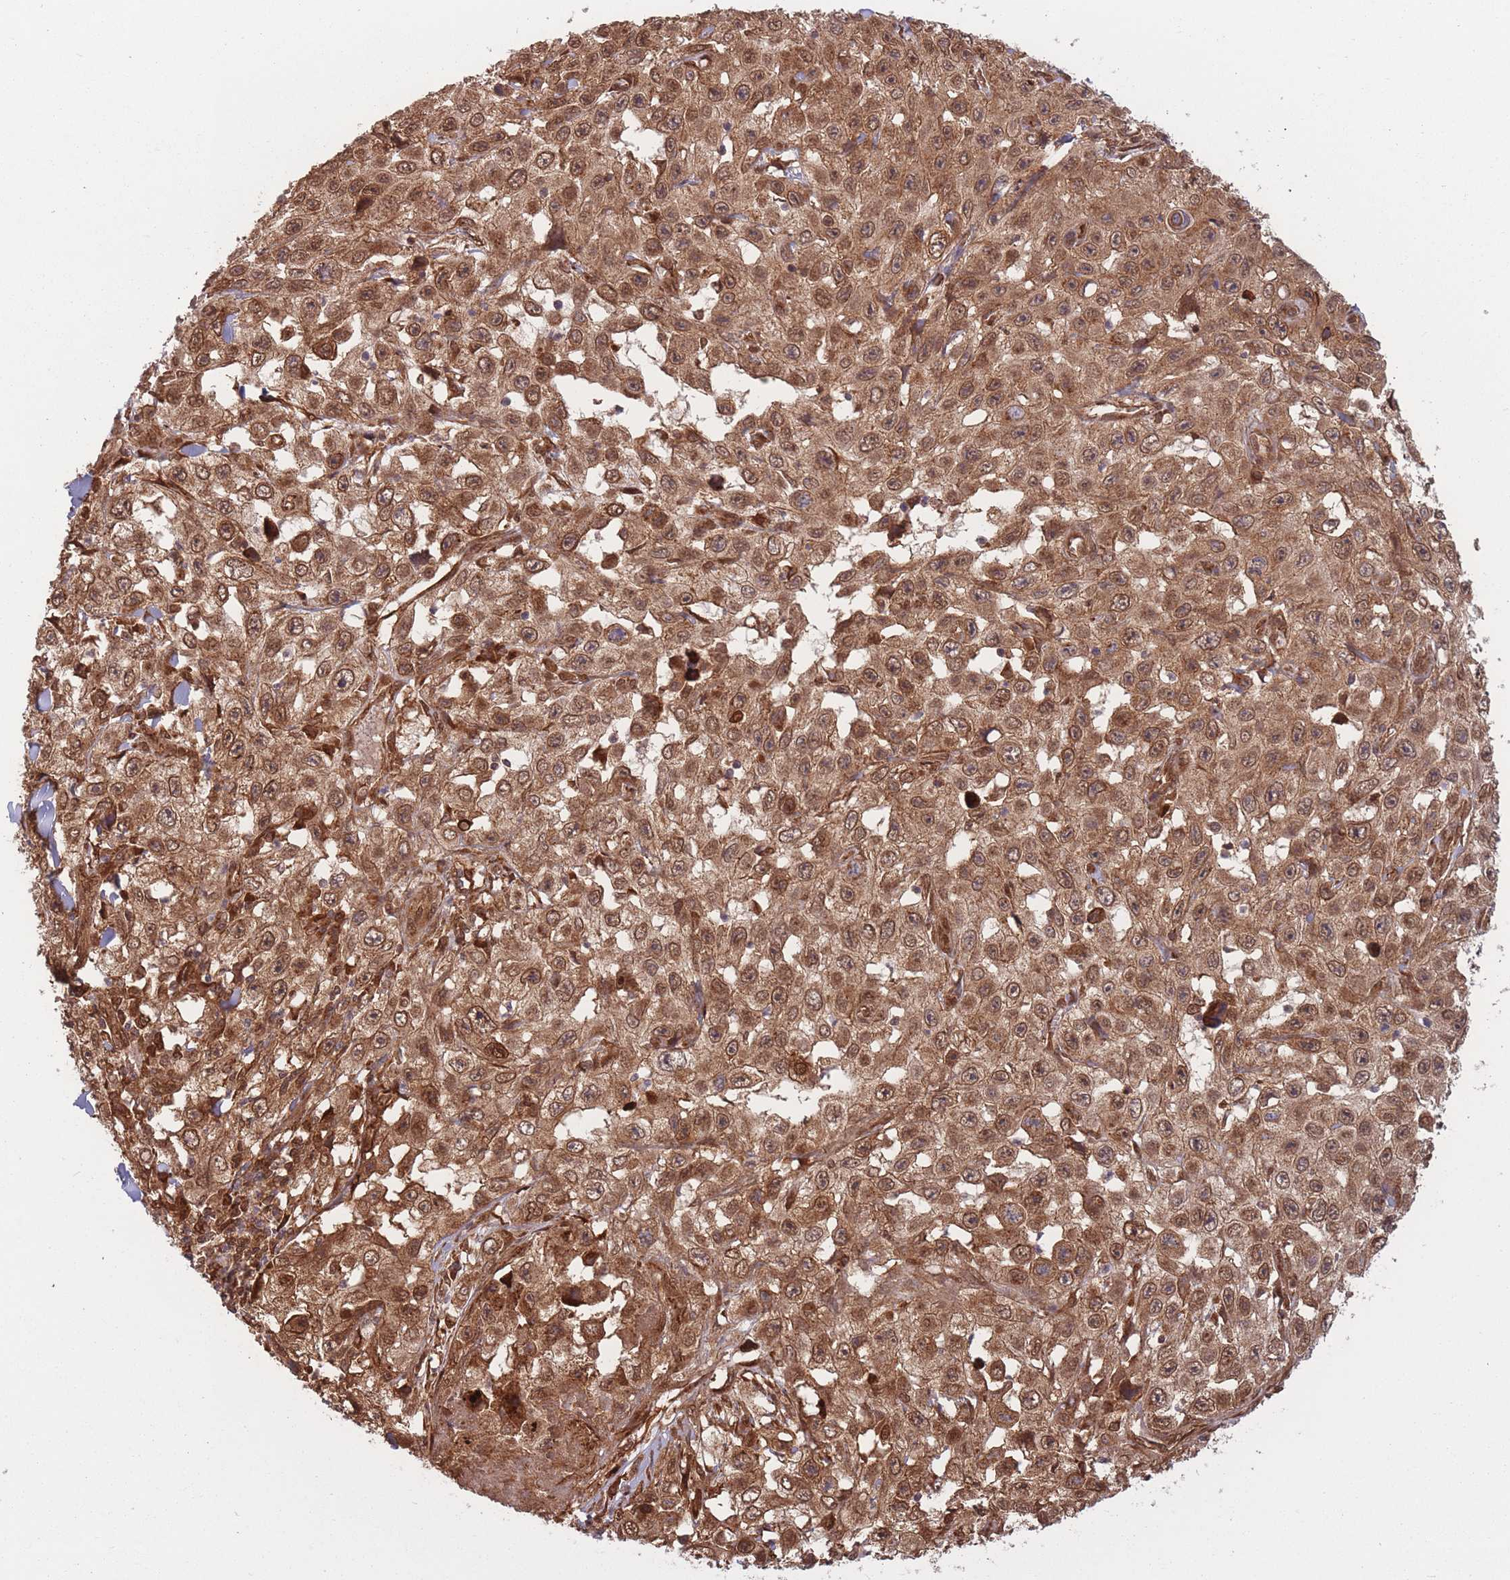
{"staining": {"intensity": "strong", "quantity": ">75%", "location": "cytoplasmic/membranous"}, "tissue": "skin cancer", "cell_type": "Tumor cells", "image_type": "cancer", "snomed": [{"axis": "morphology", "description": "Squamous cell carcinoma, NOS"}, {"axis": "topography", "description": "Skin"}], "caption": "A micrograph of human skin cancer stained for a protein demonstrates strong cytoplasmic/membranous brown staining in tumor cells.", "gene": "PODXL2", "patient": {"sex": "male", "age": 82}}